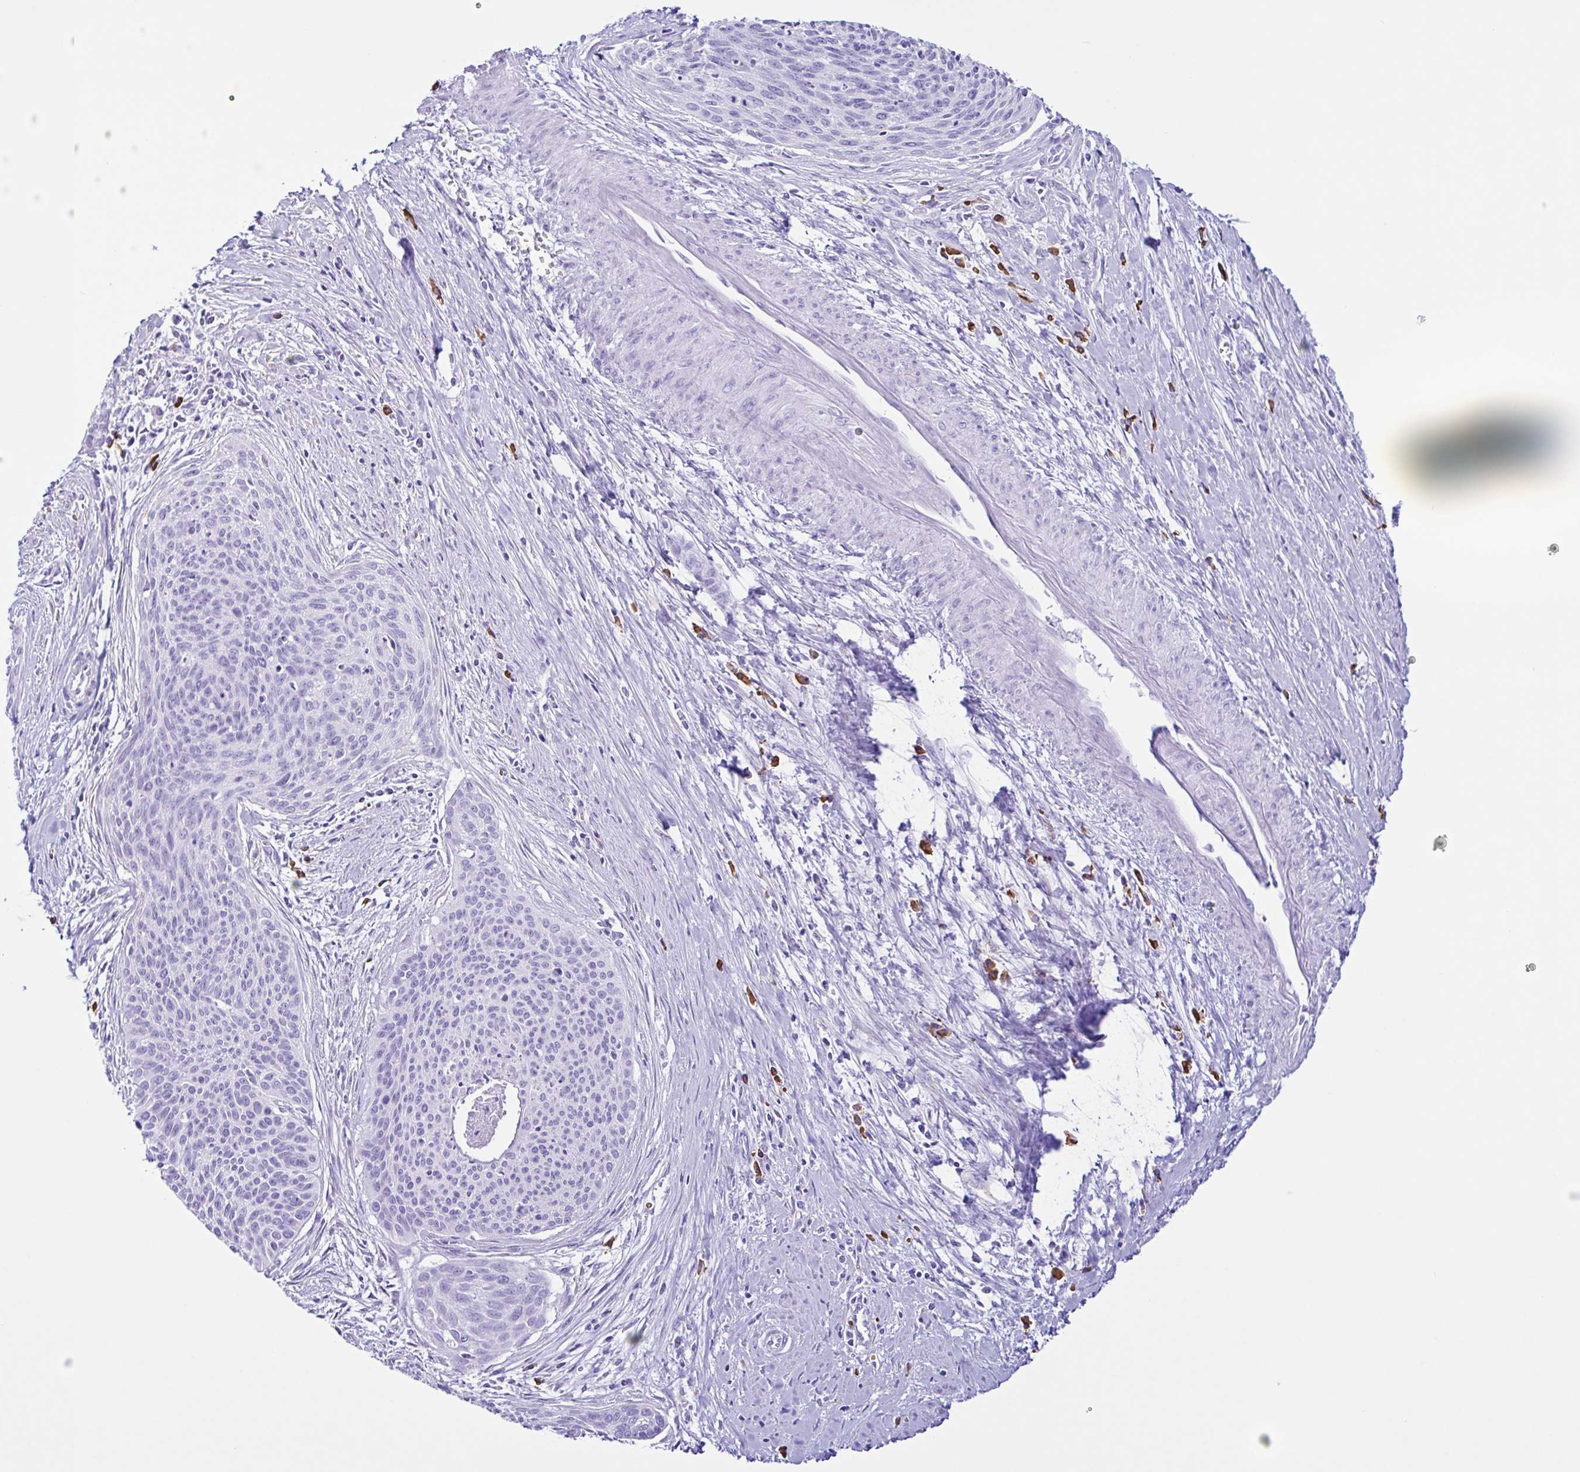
{"staining": {"intensity": "negative", "quantity": "none", "location": "none"}, "tissue": "cervical cancer", "cell_type": "Tumor cells", "image_type": "cancer", "snomed": [{"axis": "morphology", "description": "Squamous cell carcinoma, NOS"}, {"axis": "topography", "description": "Cervix"}], "caption": "A high-resolution photomicrograph shows IHC staining of squamous cell carcinoma (cervical), which reveals no significant staining in tumor cells.", "gene": "PIGF", "patient": {"sex": "female", "age": 55}}